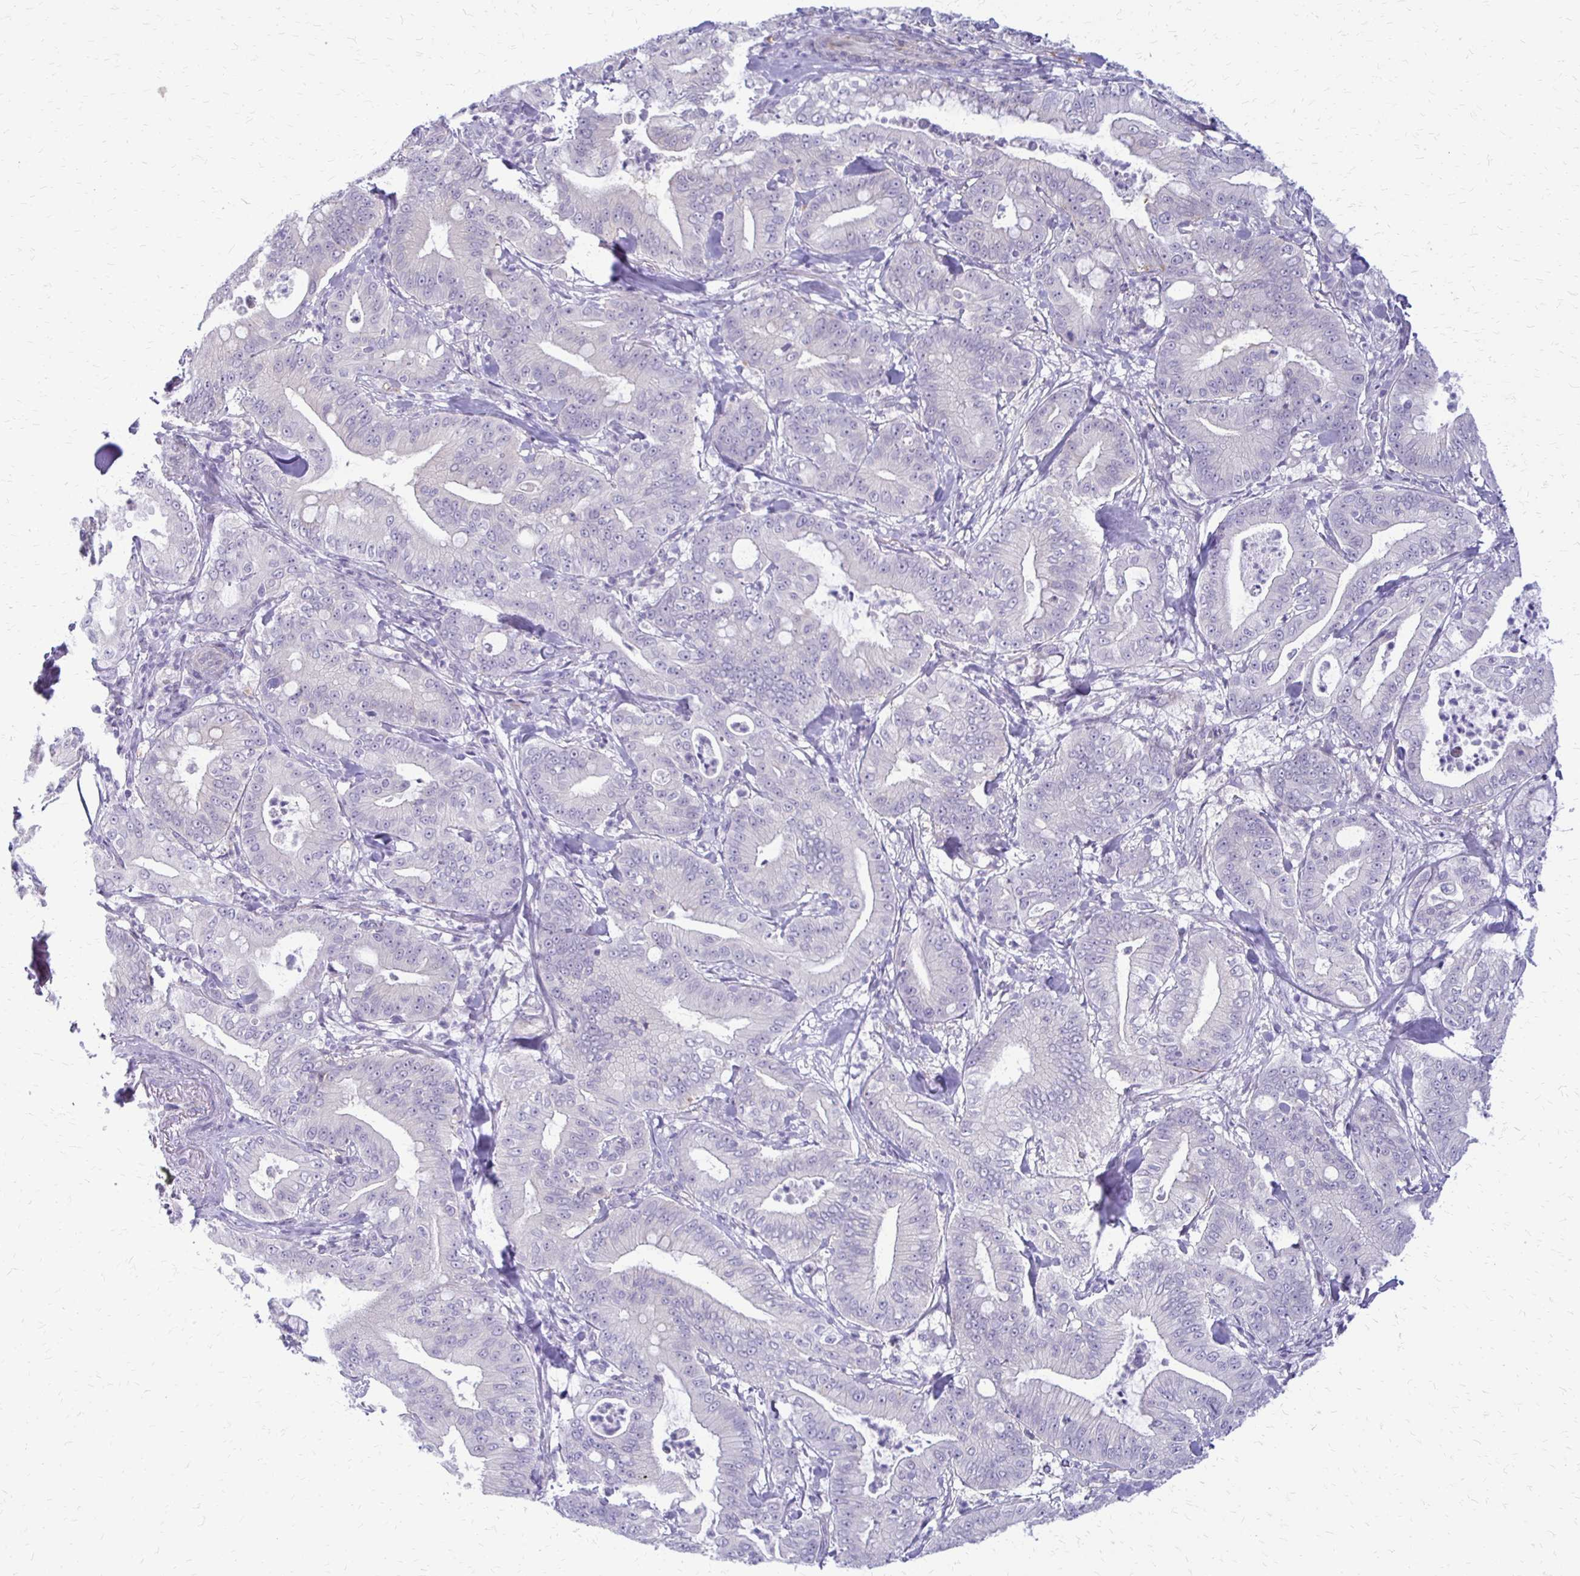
{"staining": {"intensity": "negative", "quantity": "none", "location": "none"}, "tissue": "pancreatic cancer", "cell_type": "Tumor cells", "image_type": "cancer", "snomed": [{"axis": "morphology", "description": "Adenocarcinoma, NOS"}, {"axis": "topography", "description": "Pancreas"}], "caption": "Human pancreatic adenocarcinoma stained for a protein using immunohistochemistry reveals no staining in tumor cells.", "gene": "EPYC", "patient": {"sex": "male", "age": 71}}